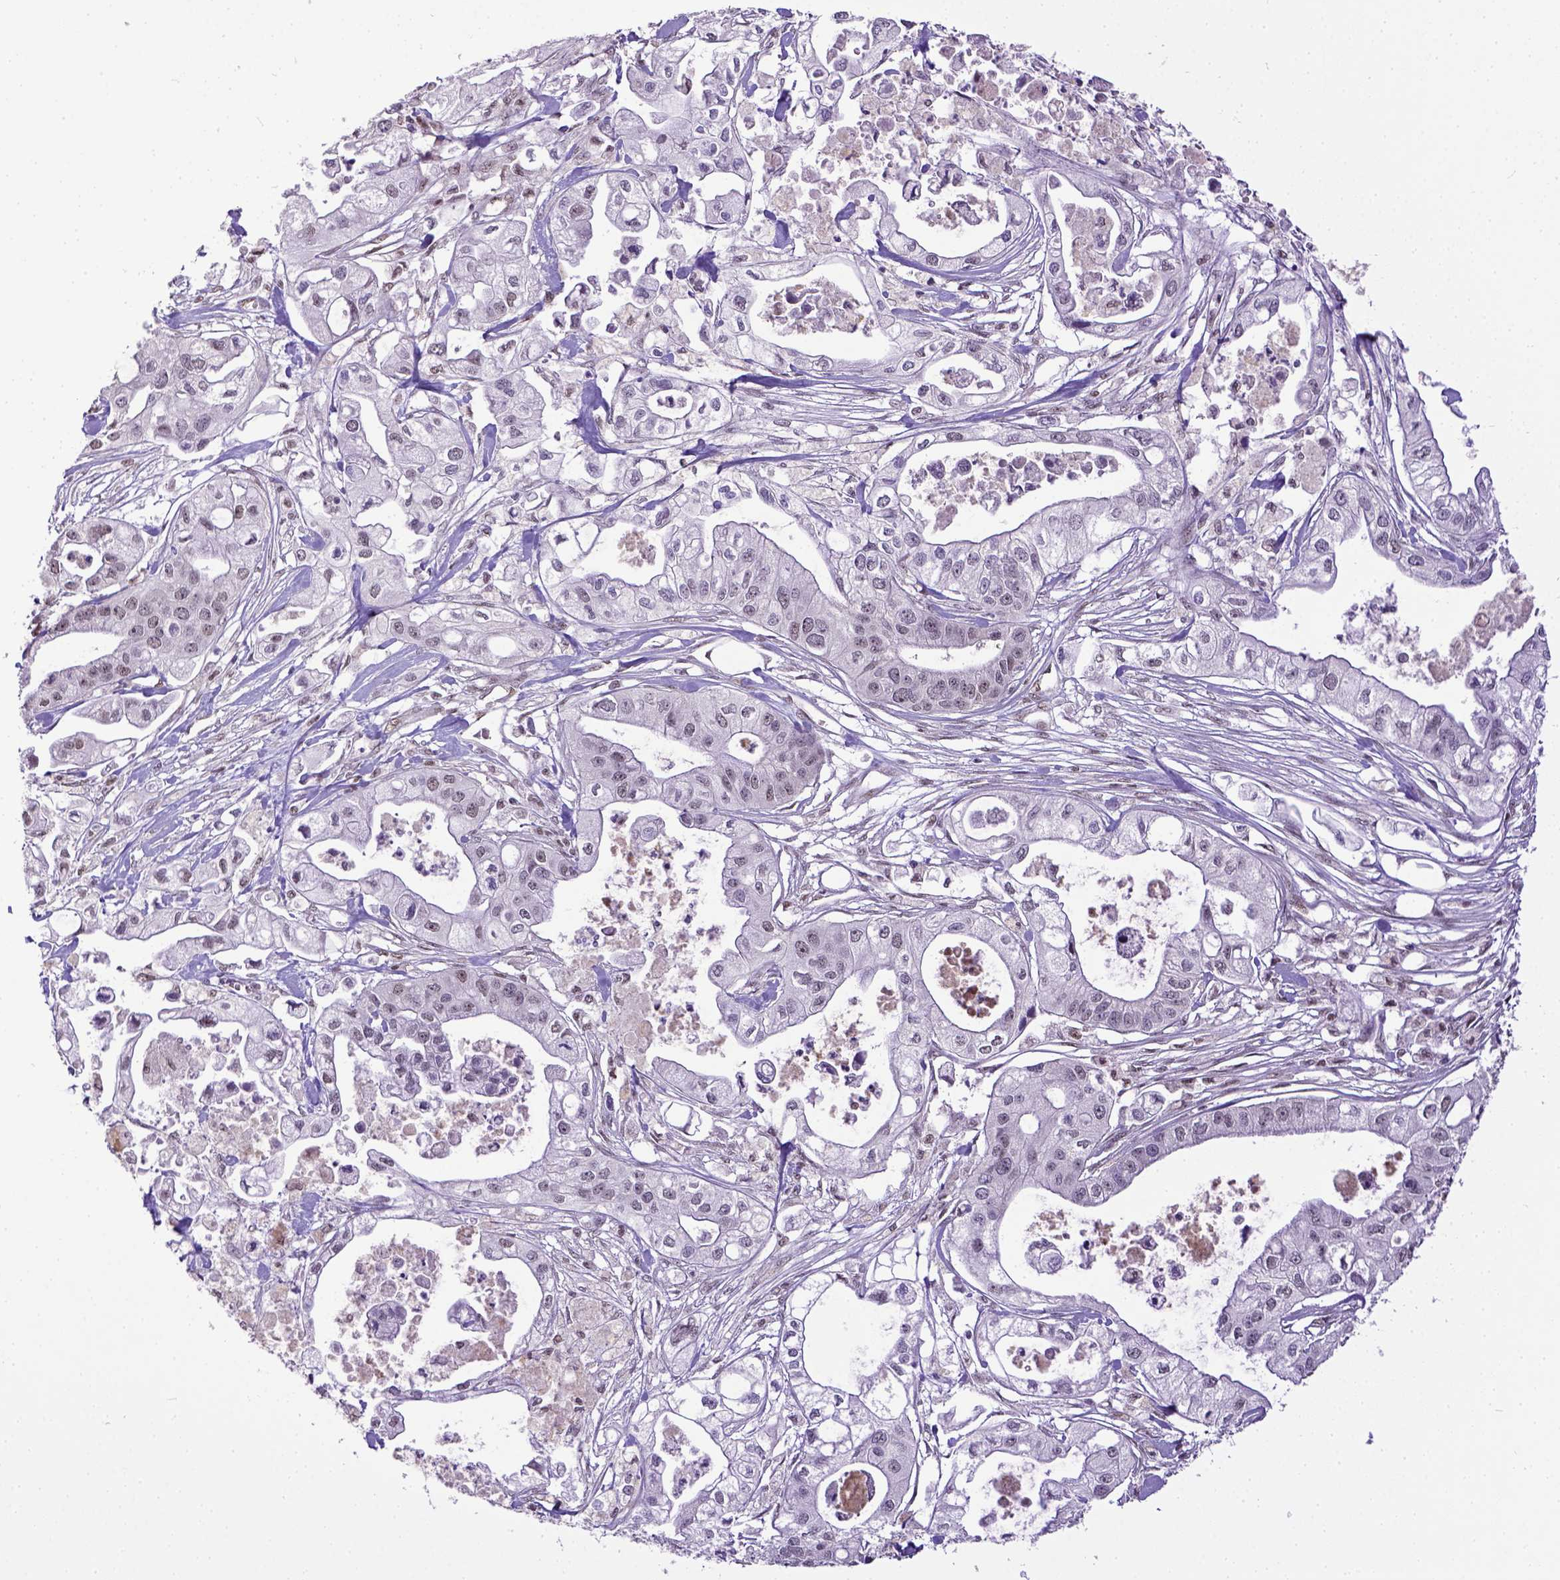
{"staining": {"intensity": "weak", "quantity": "25%-75%", "location": "nuclear"}, "tissue": "pancreatic cancer", "cell_type": "Tumor cells", "image_type": "cancer", "snomed": [{"axis": "morphology", "description": "Adenocarcinoma, NOS"}, {"axis": "topography", "description": "Pancreas"}], "caption": "Tumor cells show low levels of weak nuclear expression in approximately 25%-75% of cells in pancreatic cancer (adenocarcinoma). (DAB (3,3'-diaminobenzidine) IHC, brown staining for protein, blue staining for nuclei).", "gene": "ERCC1", "patient": {"sex": "male", "age": 70}}